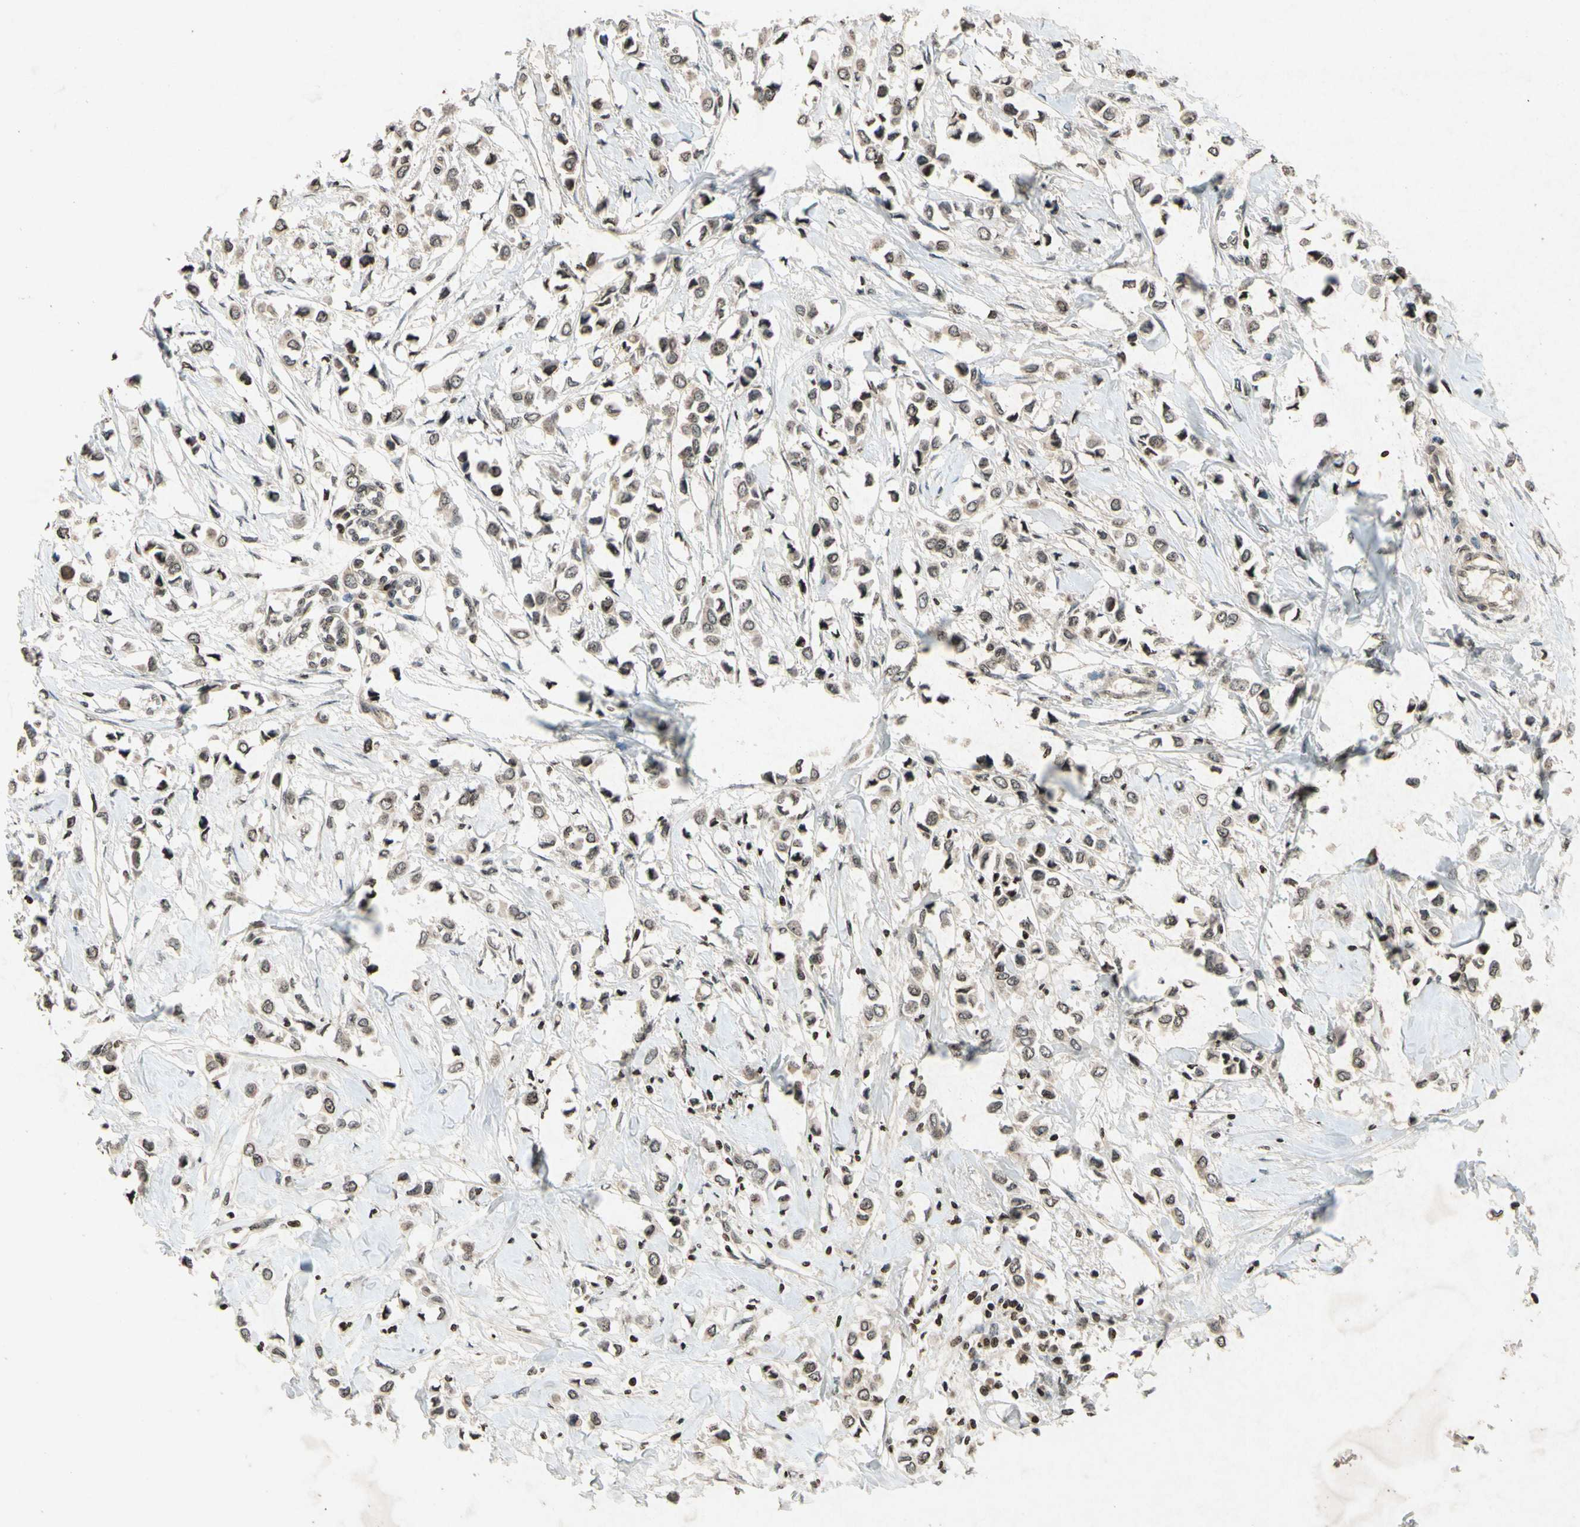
{"staining": {"intensity": "weak", "quantity": ">75%", "location": "cytoplasmic/membranous"}, "tissue": "breast cancer", "cell_type": "Tumor cells", "image_type": "cancer", "snomed": [{"axis": "morphology", "description": "Lobular carcinoma"}, {"axis": "topography", "description": "Breast"}], "caption": "A high-resolution photomicrograph shows immunohistochemistry (IHC) staining of lobular carcinoma (breast), which exhibits weak cytoplasmic/membranous positivity in approximately >75% of tumor cells.", "gene": "HOXB3", "patient": {"sex": "female", "age": 51}}